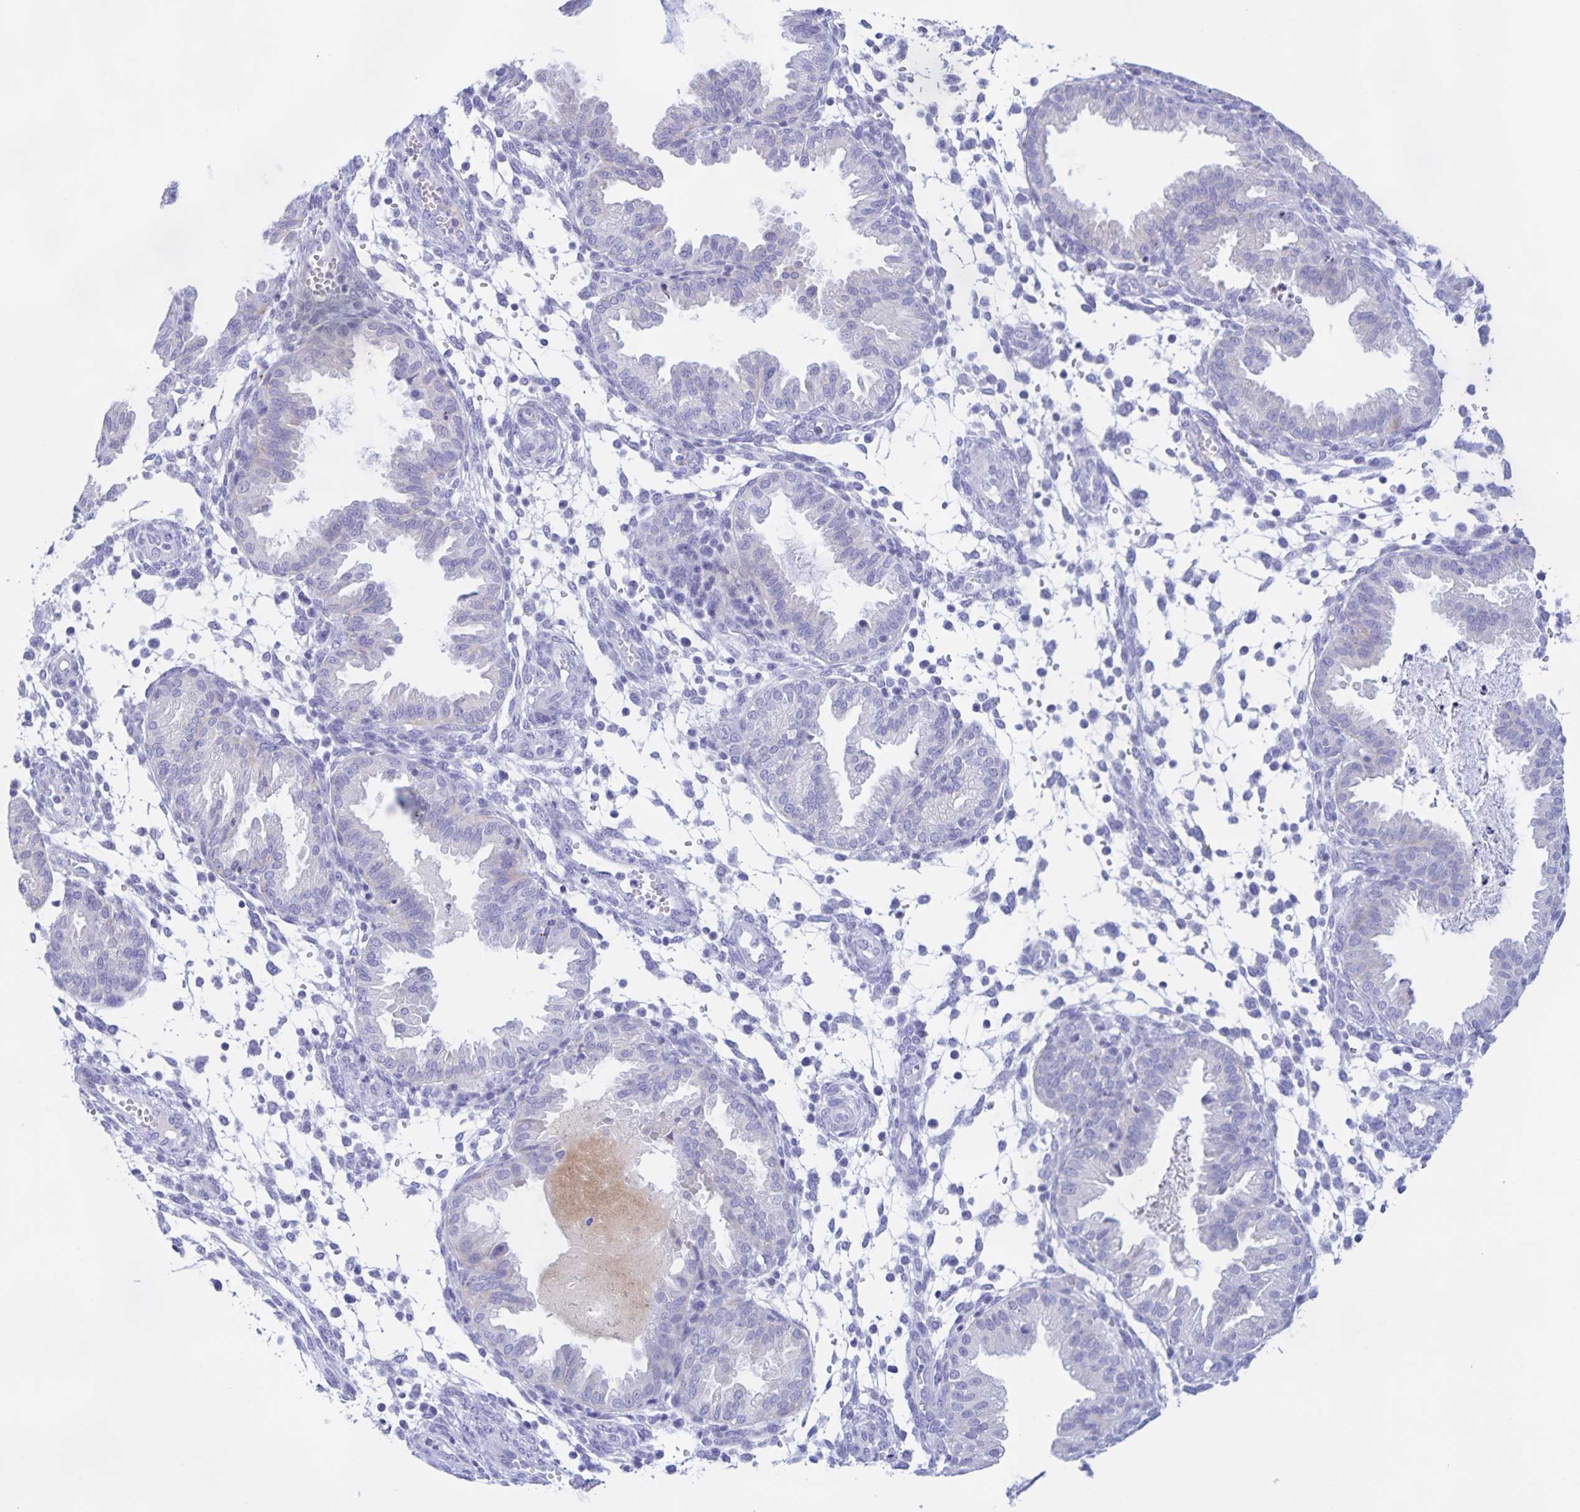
{"staining": {"intensity": "negative", "quantity": "none", "location": "none"}, "tissue": "endometrium", "cell_type": "Cells in endometrial stroma", "image_type": "normal", "snomed": [{"axis": "morphology", "description": "Normal tissue, NOS"}, {"axis": "topography", "description": "Endometrium"}], "caption": "Immunohistochemistry (IHC) of benign endometrium displays no expression in cells in endometrial stroma.", "gene": "CATSPER4", "patient": {"sex": "female", "age": 33}}